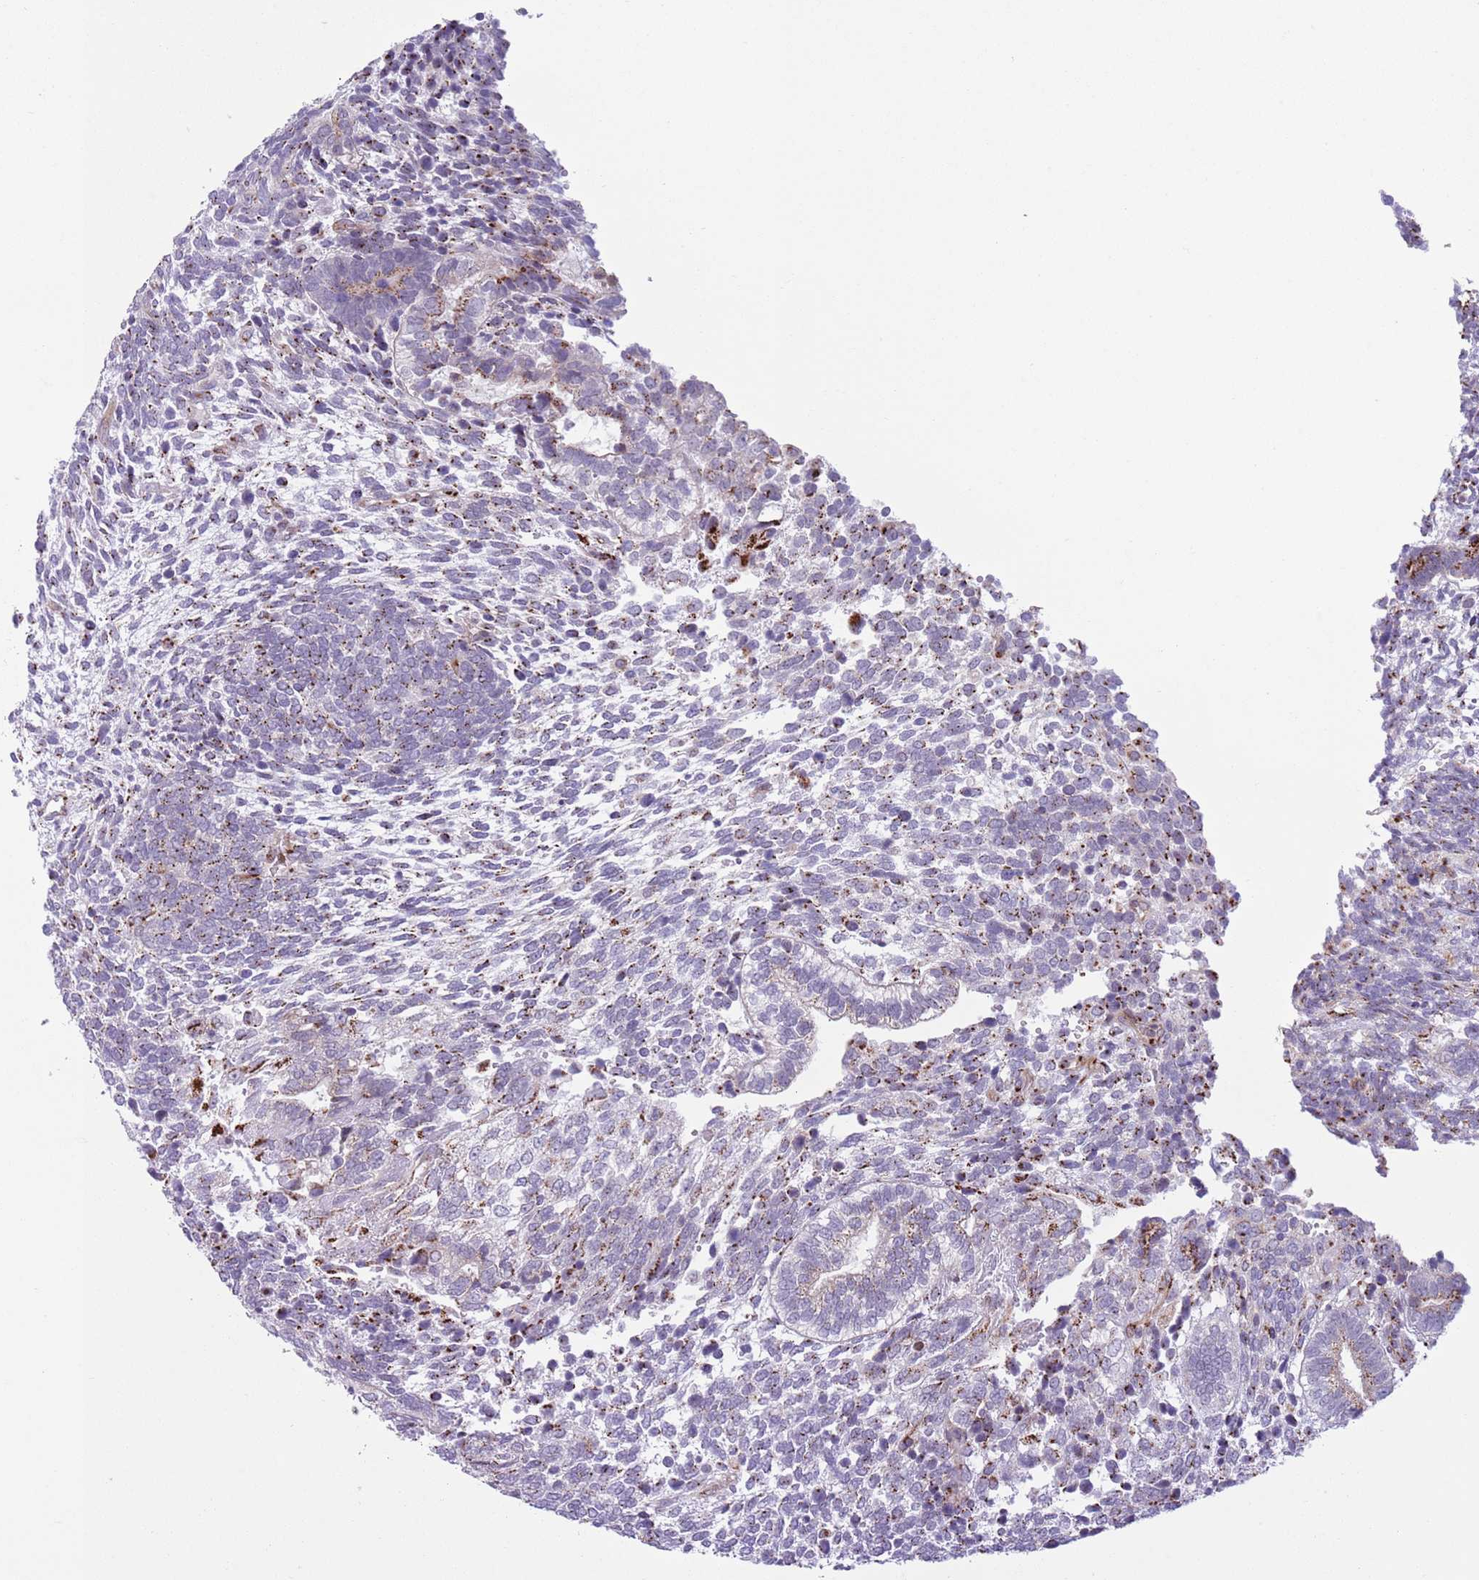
{"staining": {"intensity": "moderate", "quantity": "25%-75%", "location": "cytoplasmic/membranous"}, "tissue": "testis cancer", "cell_type": "Tumor cells", "image_type": "cancer", "snomed": [{"axis": "morphology", "description": "Carcinoma, Embryonal, NOS"}, {"axis": "topography", "description": "Testis"}], "caption": "A brown stain shows moderate cytoplasmic/membranous positivity of a protein in embryonal carcinoma (testis) tumor cells.", "gene": "C20orf96", "patient": {"sex": "male", "age": 23}}